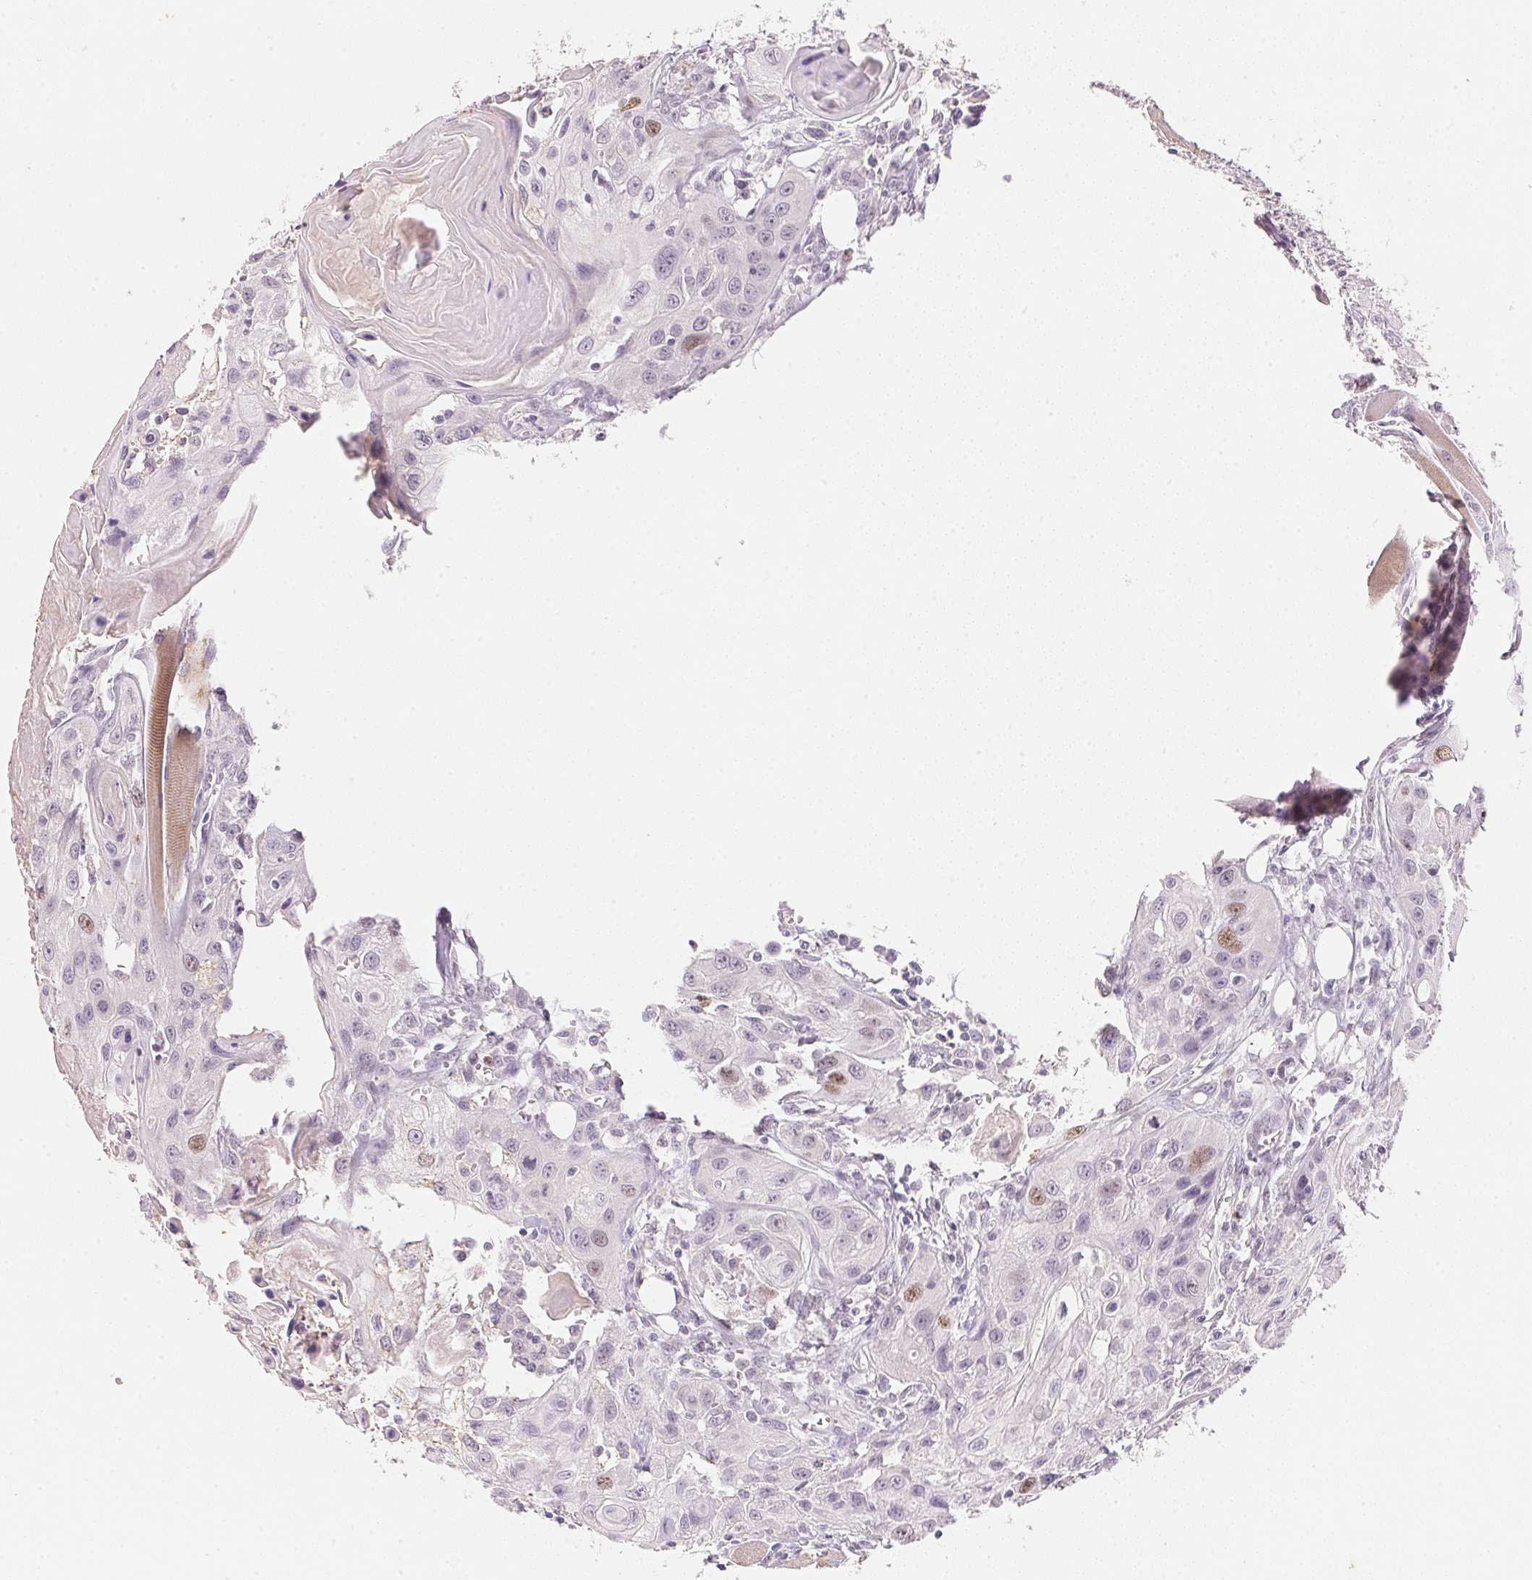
{"staining": {"intensity": "weak", "quantity": "<25%", "location": "nuclear"}, "tissue": "head and neck cancer", "cell_type": "Tumor cells", "image_type": "cancer", "snomed": [{"axis": "morphology", "description": "Squamous cell carcinoma, NOS"}, {"axis": "topography", "description": "Oral tissue"}, {"axis": "topography", "description": "Head-Neck"}], "caption": "Head and neck squamous cell carcinoma was stained to show a protein in brown. There is no significant staining in tumor cells. (Brightfield microscopy of DAB immunohistochemistry at high magnification).", "gene": "SMTN", "patient": {"sex": "male", "age": 58}}